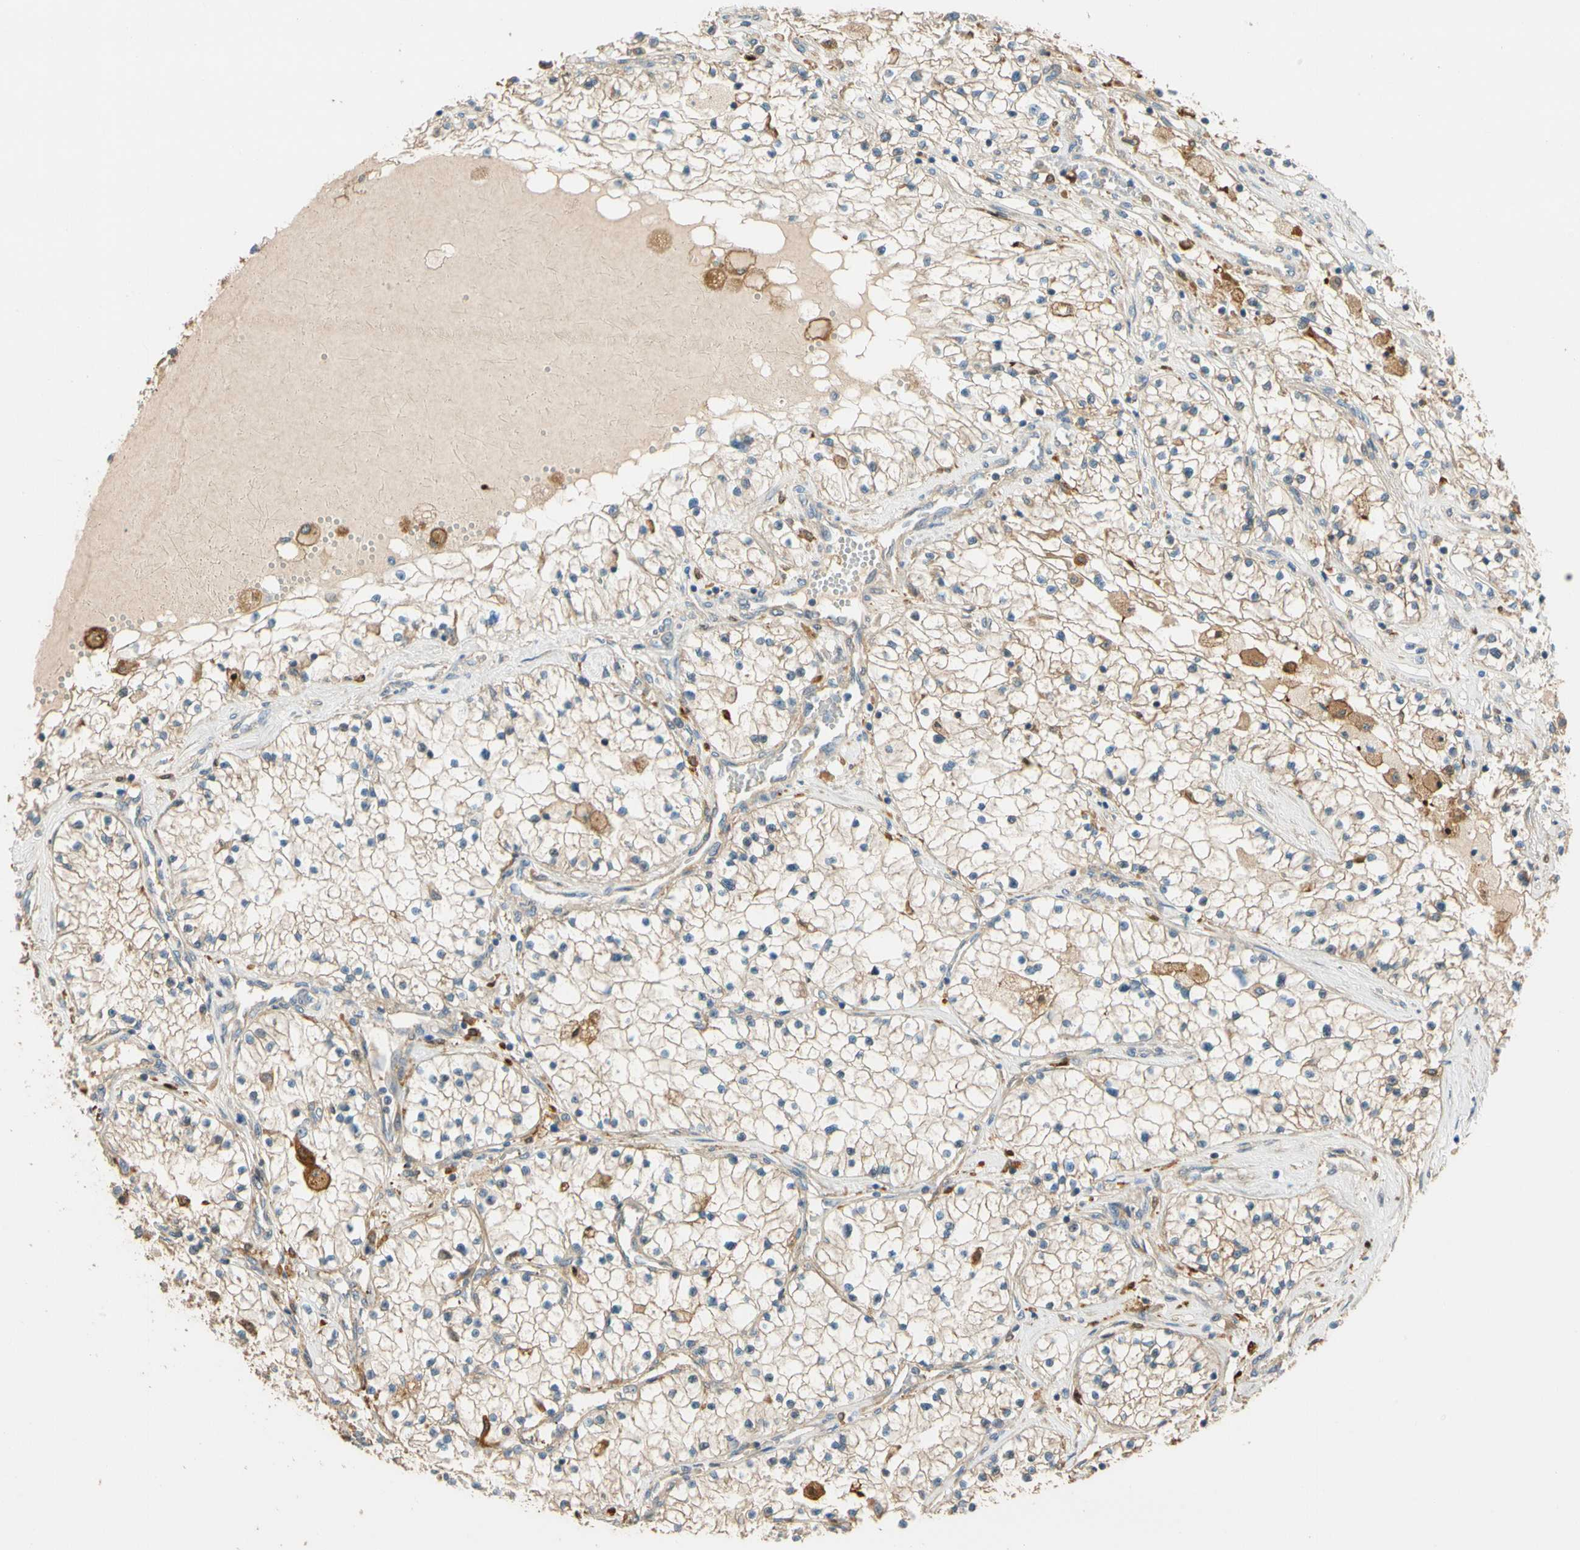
{"staining": {"intensity": "weak", "quantity": "25%-75%", "location": "cytoplasmic/membranous"}, "tissue": "renal cancer", "cell_type": "Tumor cells", "image_type": "cancer", "snomed": [{"axis": "morphology", "description": "Adenocarcinoma, NOS"}, {"axis": "topography", "description": "Kidney"}], "caption": "Renal cancer (adenocarcinoma) tissue exhibits weak cytoplasmic/membranous staining in about 25%-75% of tumor cells", "gene": "PARP14", "patient": {"sex": "male", "age": 68}}